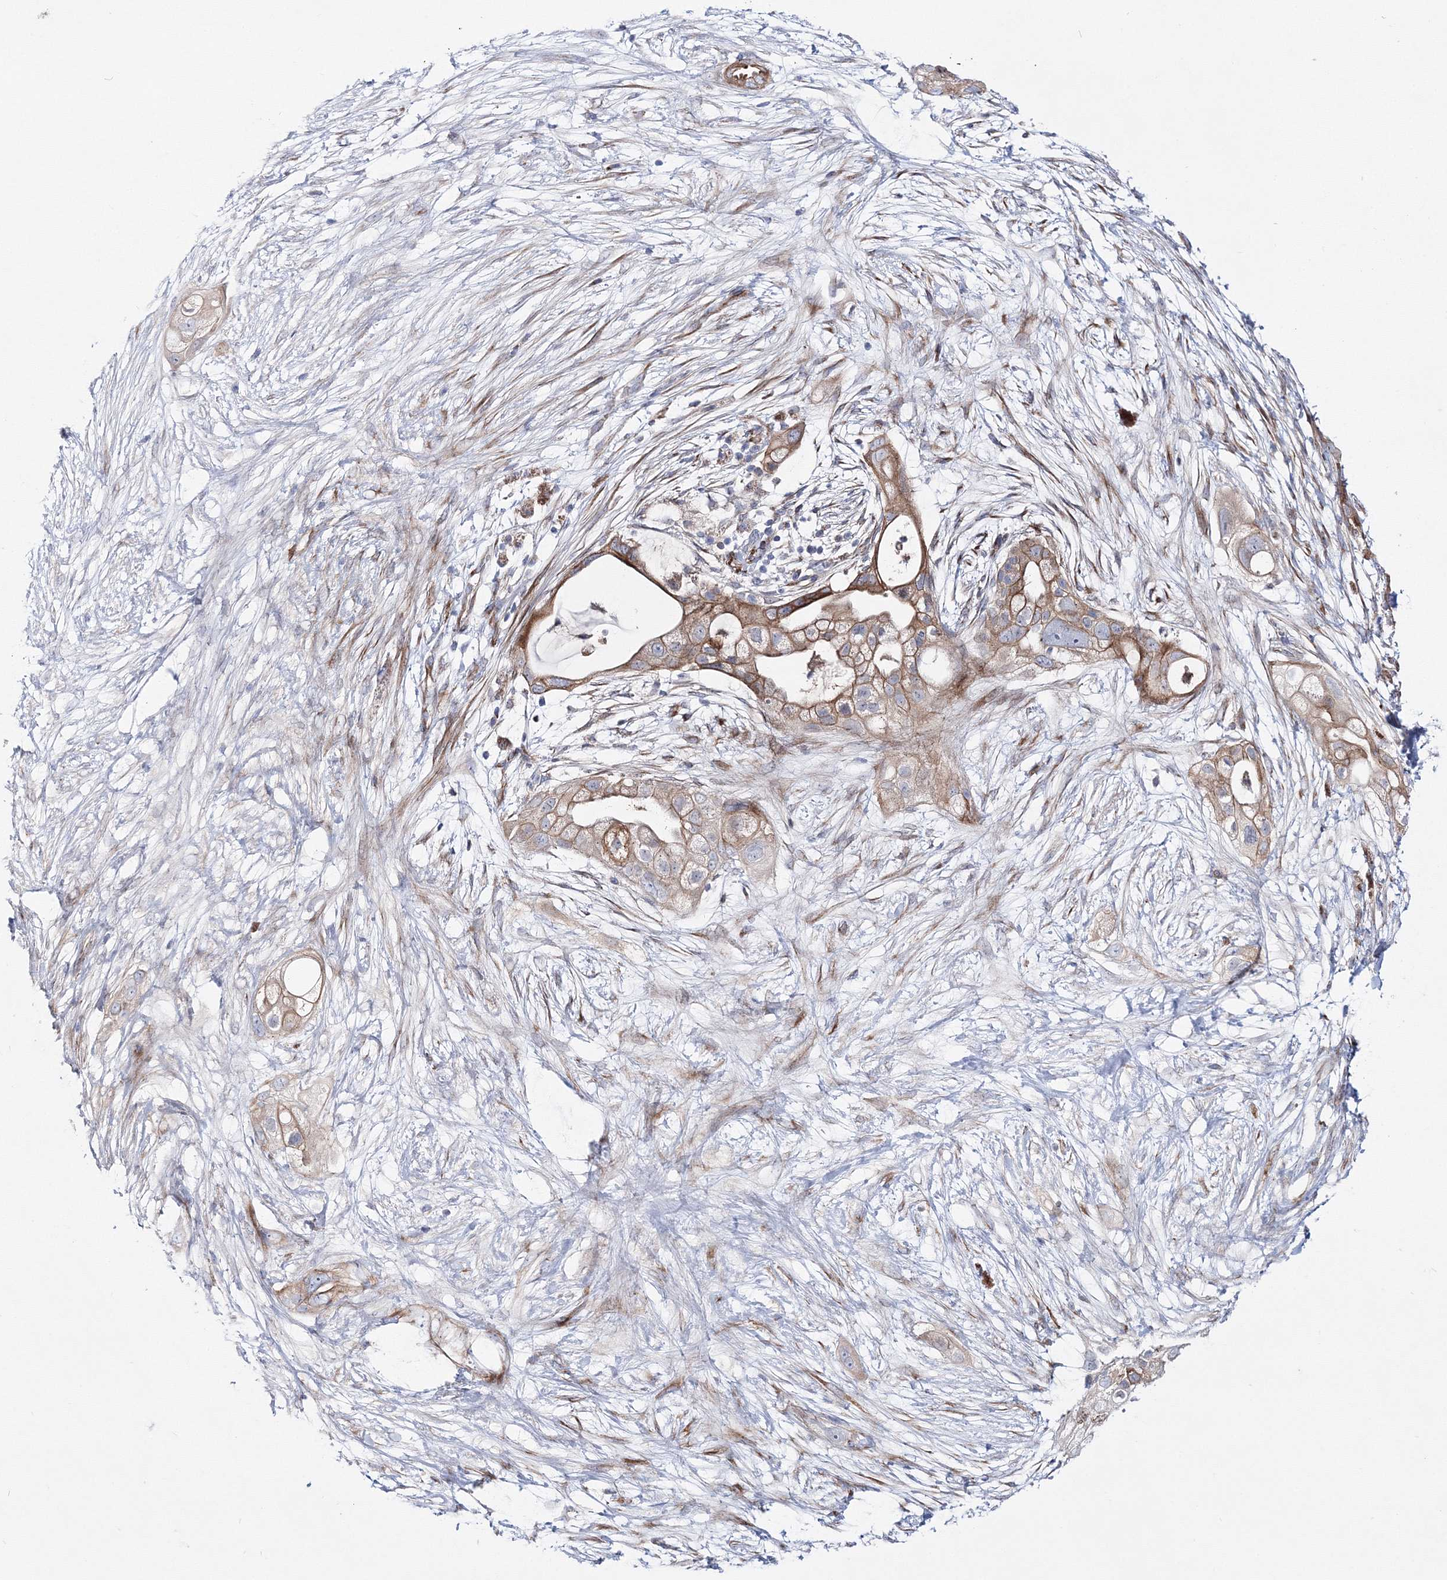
{"staining": {"intensity": "strong", "quantity": ">75%", "location": "cytoplasmic/membranous"}, "tissue": "pancreatic cancer", "cell_type": "Tumor cells", "image_type": "cancer", "snomed": [{"axis": "morphology", "description": "Adenocarcinoma, NOS"}, {"axis": "topography", "description": "Pancreas"}], "caption": "Immunohistochemical staining of pancreatic adenocarcinoma shows high levels of strong cytoplasmic/membranous staining in about >75% of tumor cells.", "gene": "ARHGAP32", "patient": {"sex": "male", "age": 53}}